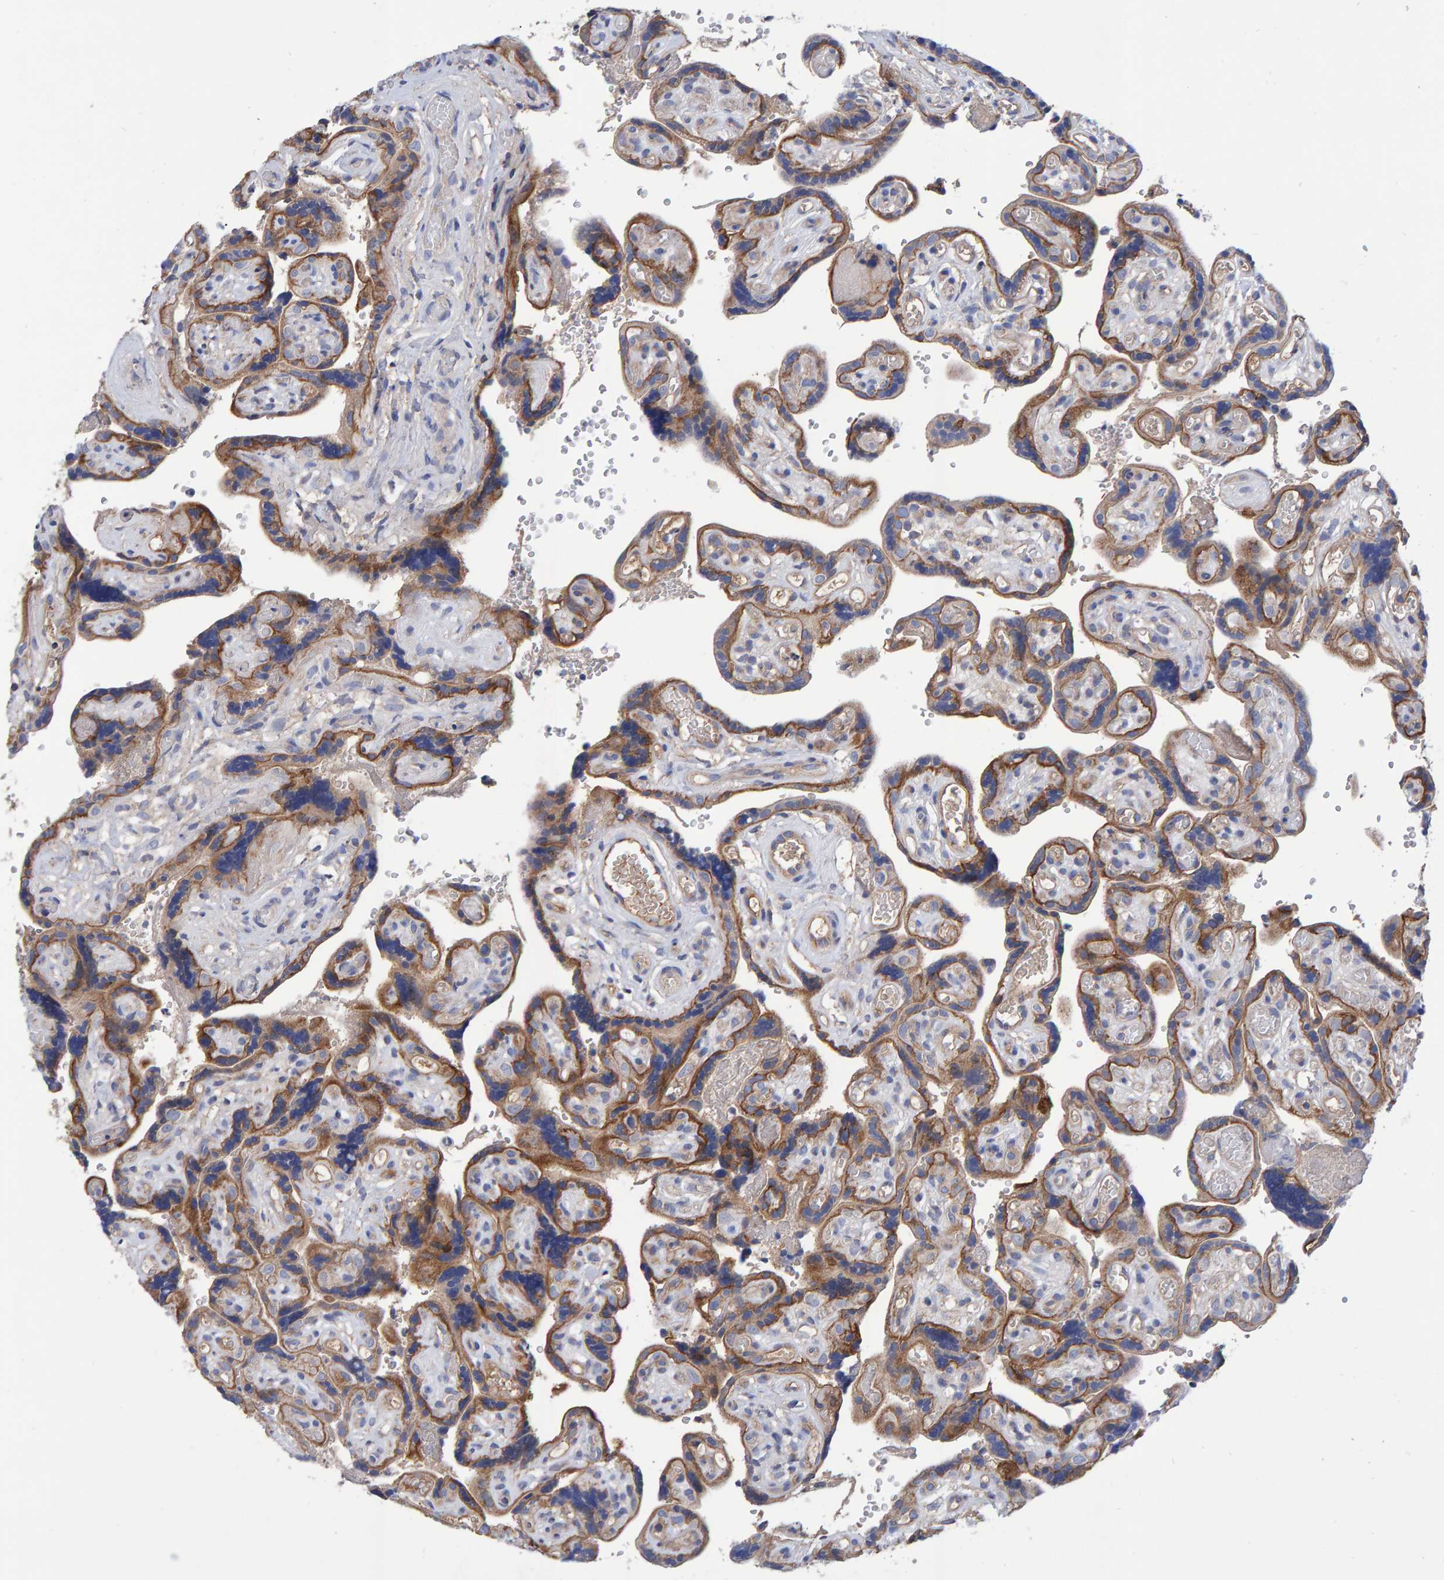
{"staining": {"intensity": "weak", "quantity": "<25%", "location": "cytoplasmic/membranous"}, "tissue": "placenta", "cell_type": "Decidual cells", "image_type": "normal", "snomed": [{"axis": "morphology", "description": "Normal tissue, NOS"}, {"axis": "topography", "description": "Placenta"}], "caption": "This is a image of IHC staining of unremarkable placenta, which shows no expression in decidual cells. The staining was performed using DAB to visualize the protein expression in brown, while the nuclei were stained in blue with hematoxylin (Magnification: 20x).", "gene": "EFR3A", "patient": {"sex": "female", "age": 30}}